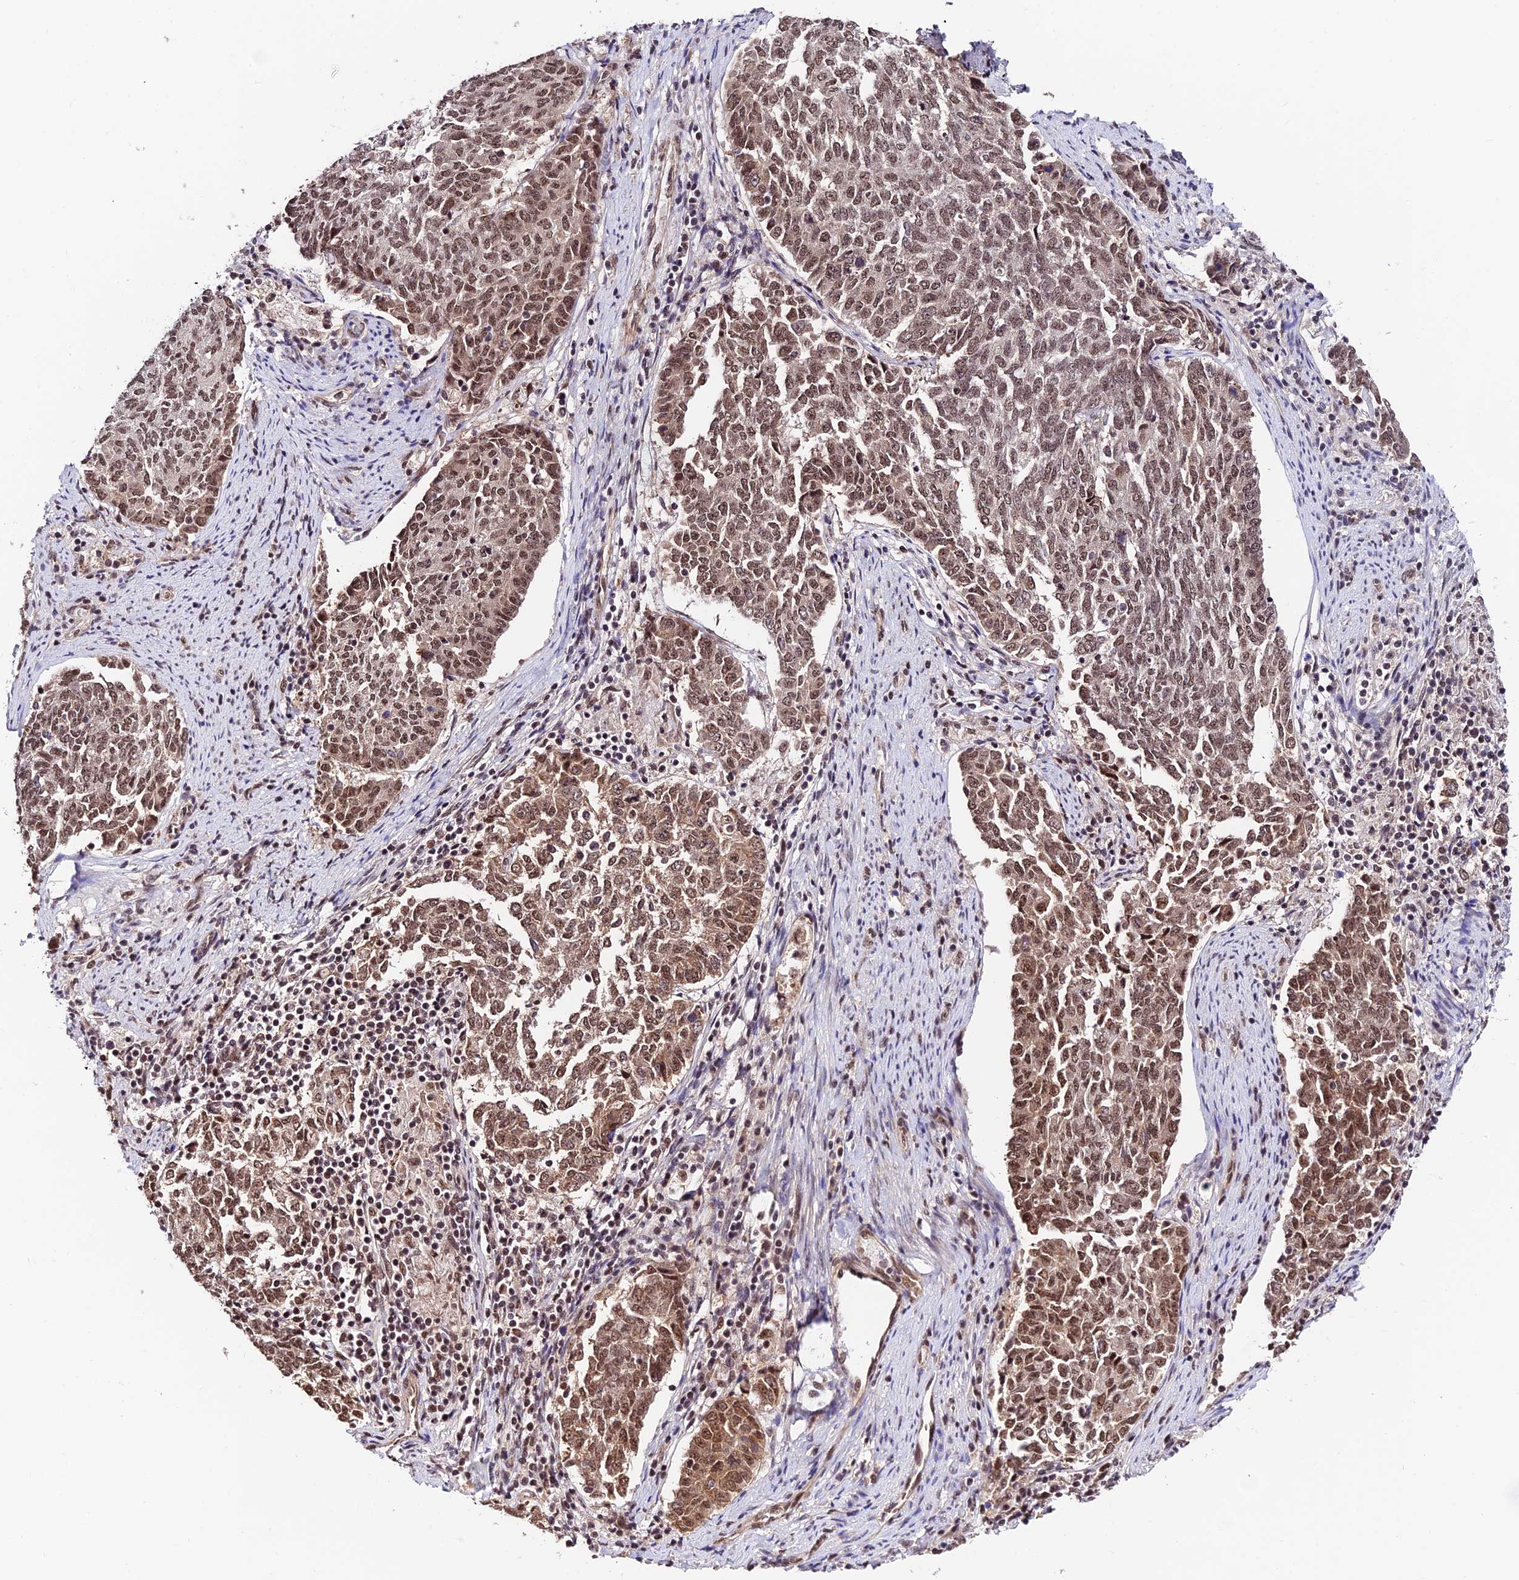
{"staining": {"intensity": "moderate", "quantity": ">75%", "location": "cytoplasmic/membranous,nuclear"}, "tissue": "endometrial cancer", "cell_type": "Tumor cells", "image_type": "cancer", "snomed": [{"axis": "morphology", "description": "Adenocarcinoma, NOS"}, {"axis": "topography", "description": "Endometrium"}], "caption": "Immunohistochemical staining of endometrial cancer (adenocarcinoma) exhibits medium levels of moderate cytoplasmic/membranous and nuclear protein expression in about >75% of tumor cells. Ihc stains the protein of interest in brown and the nuclei are stained blue.", "gene": "RBM42", "patient": {"sex": "female", "age": 80}}